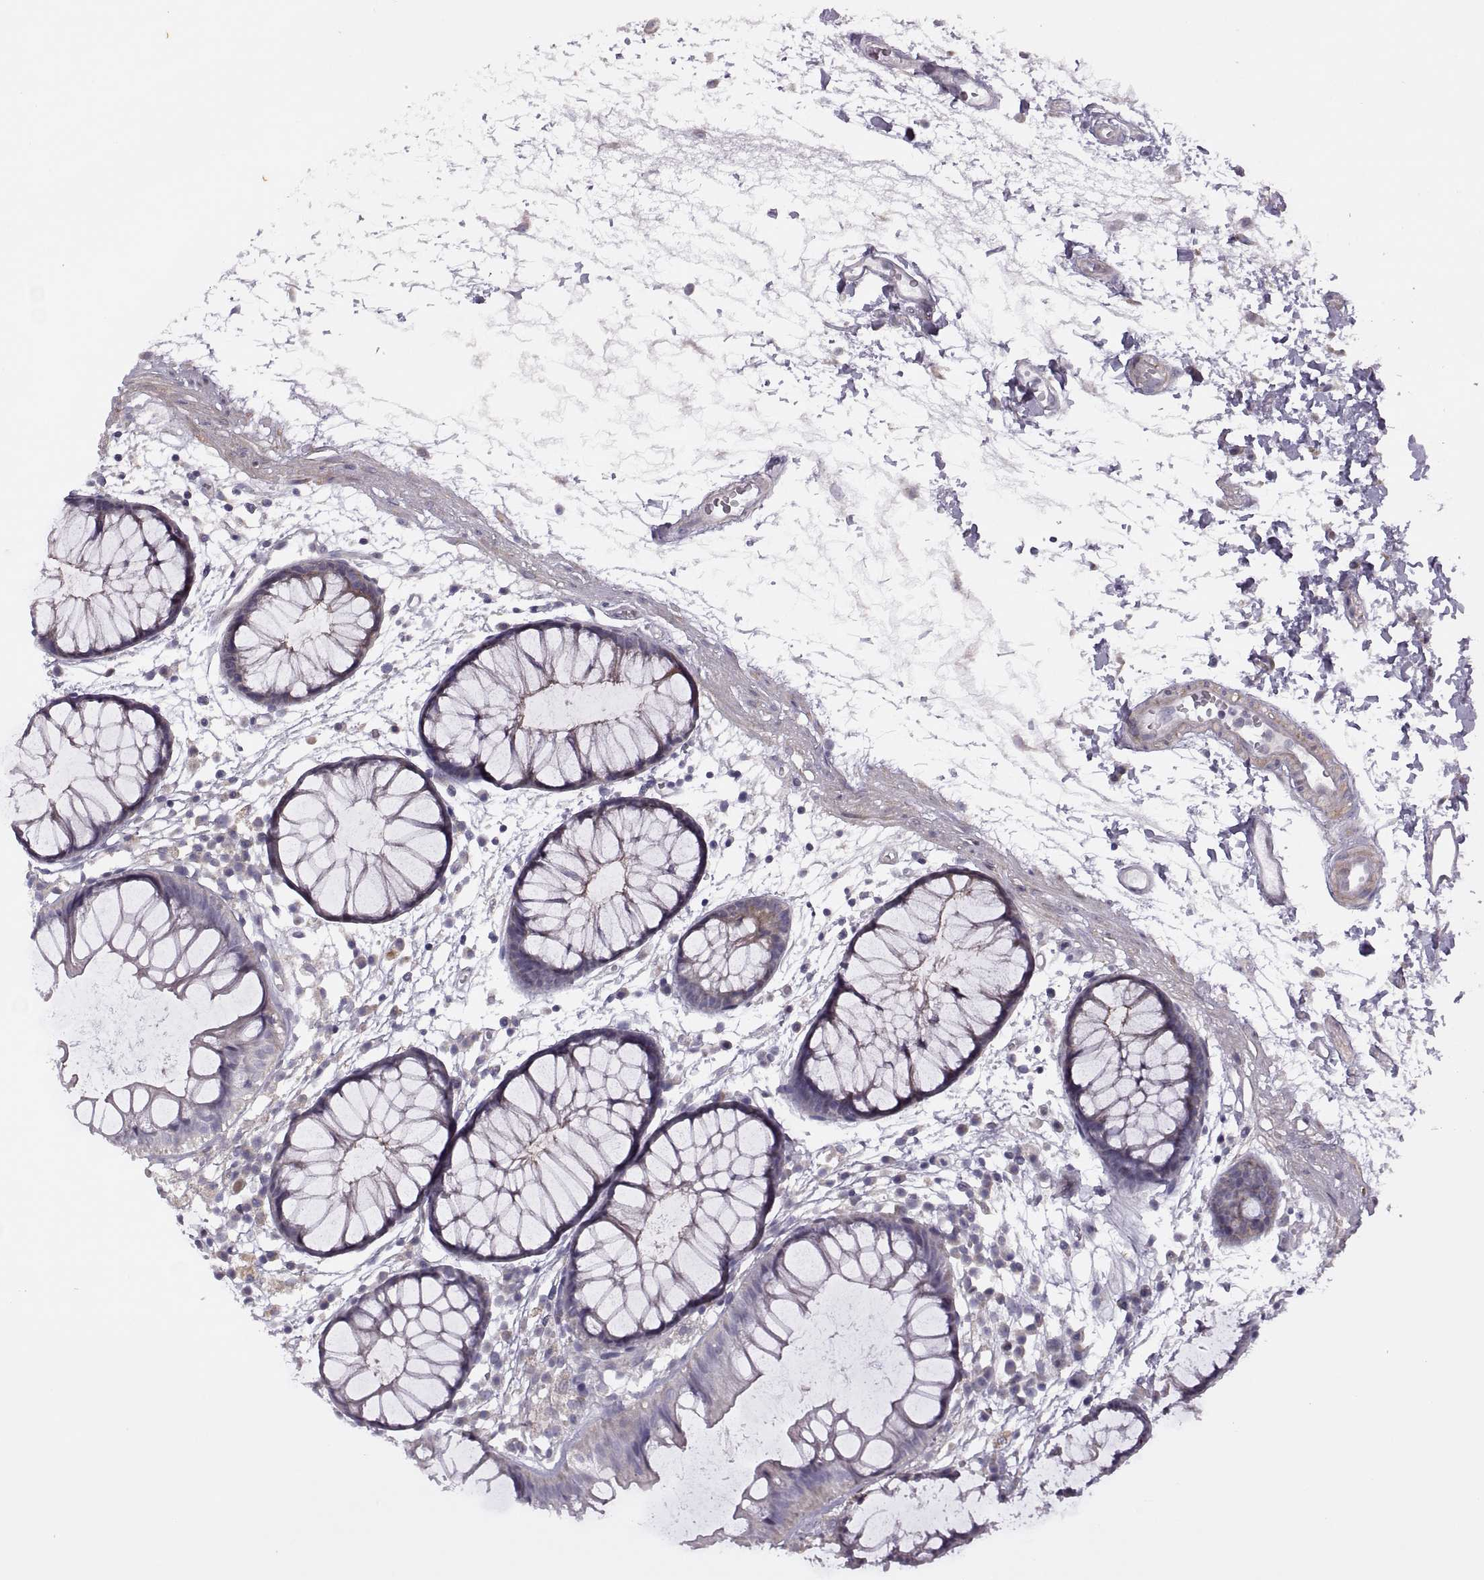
{"staining": {"intensity": "negative", "quantity": "none", "location": "none"}, "tissue": "colon", "cell_type": "Endothelial cells", "image_type": "normal", "snomed": [{"axis": "morphology", "description": "Normal tissue, NOS"}, {"axis": "morphology", "description": "Adenocarcinoma, NOS"}, {"axis": "topography", "description": "Colon"}], "caption": "Benign colon was stained to show a protein in brown. There is no significant expression in endothelial cells. (Brightfield microscopy of DAB IHC at high magnification).", "gene": "RIPK4", "patient": {"sex": "male", "age": 65}}